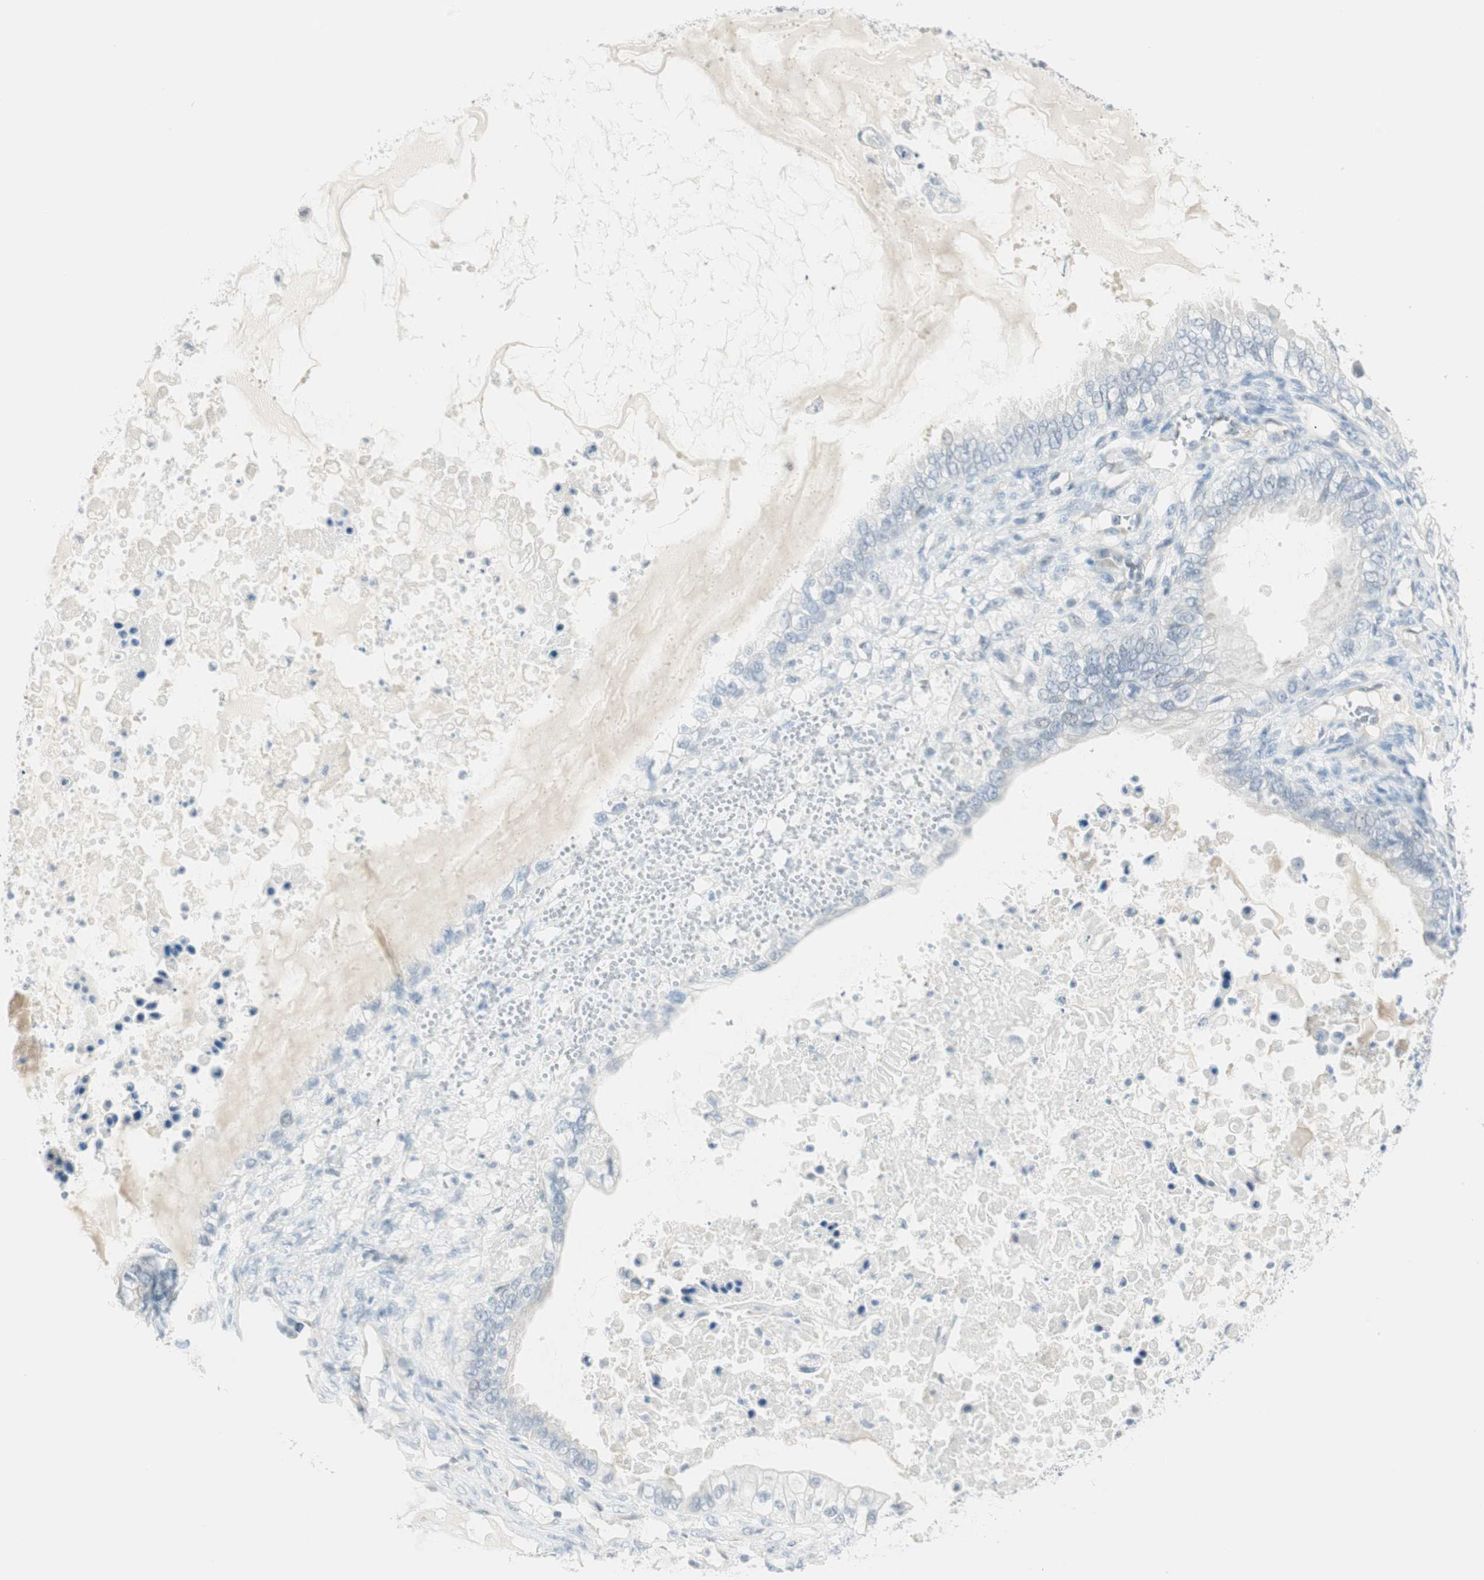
{"staining": {"intensity": "negative", "quantity": "none", "location": "none"}, "tissue": "ovarian cancer", "cell_type": "Tumor cells", "image_type": "cancer", "snomed": [{"axis": "morphology", "description": "Cystadenocarcinoma, mucinous, NOS"}, {"axis": "topography", "description": "Ovary"}], "caption": "A high-resolution photomicrograph shows immunohistochemistry staining of ovarian cancer, which shows no significant expression in tumor cells. Brightfield microscopy of immunohistochemistry (IHC) stained with DAB (brown) and hematoxylin (blue), captured at high magnification.", "gene": "MLLT10", "patient": {"sex": "female", "age": 80}}